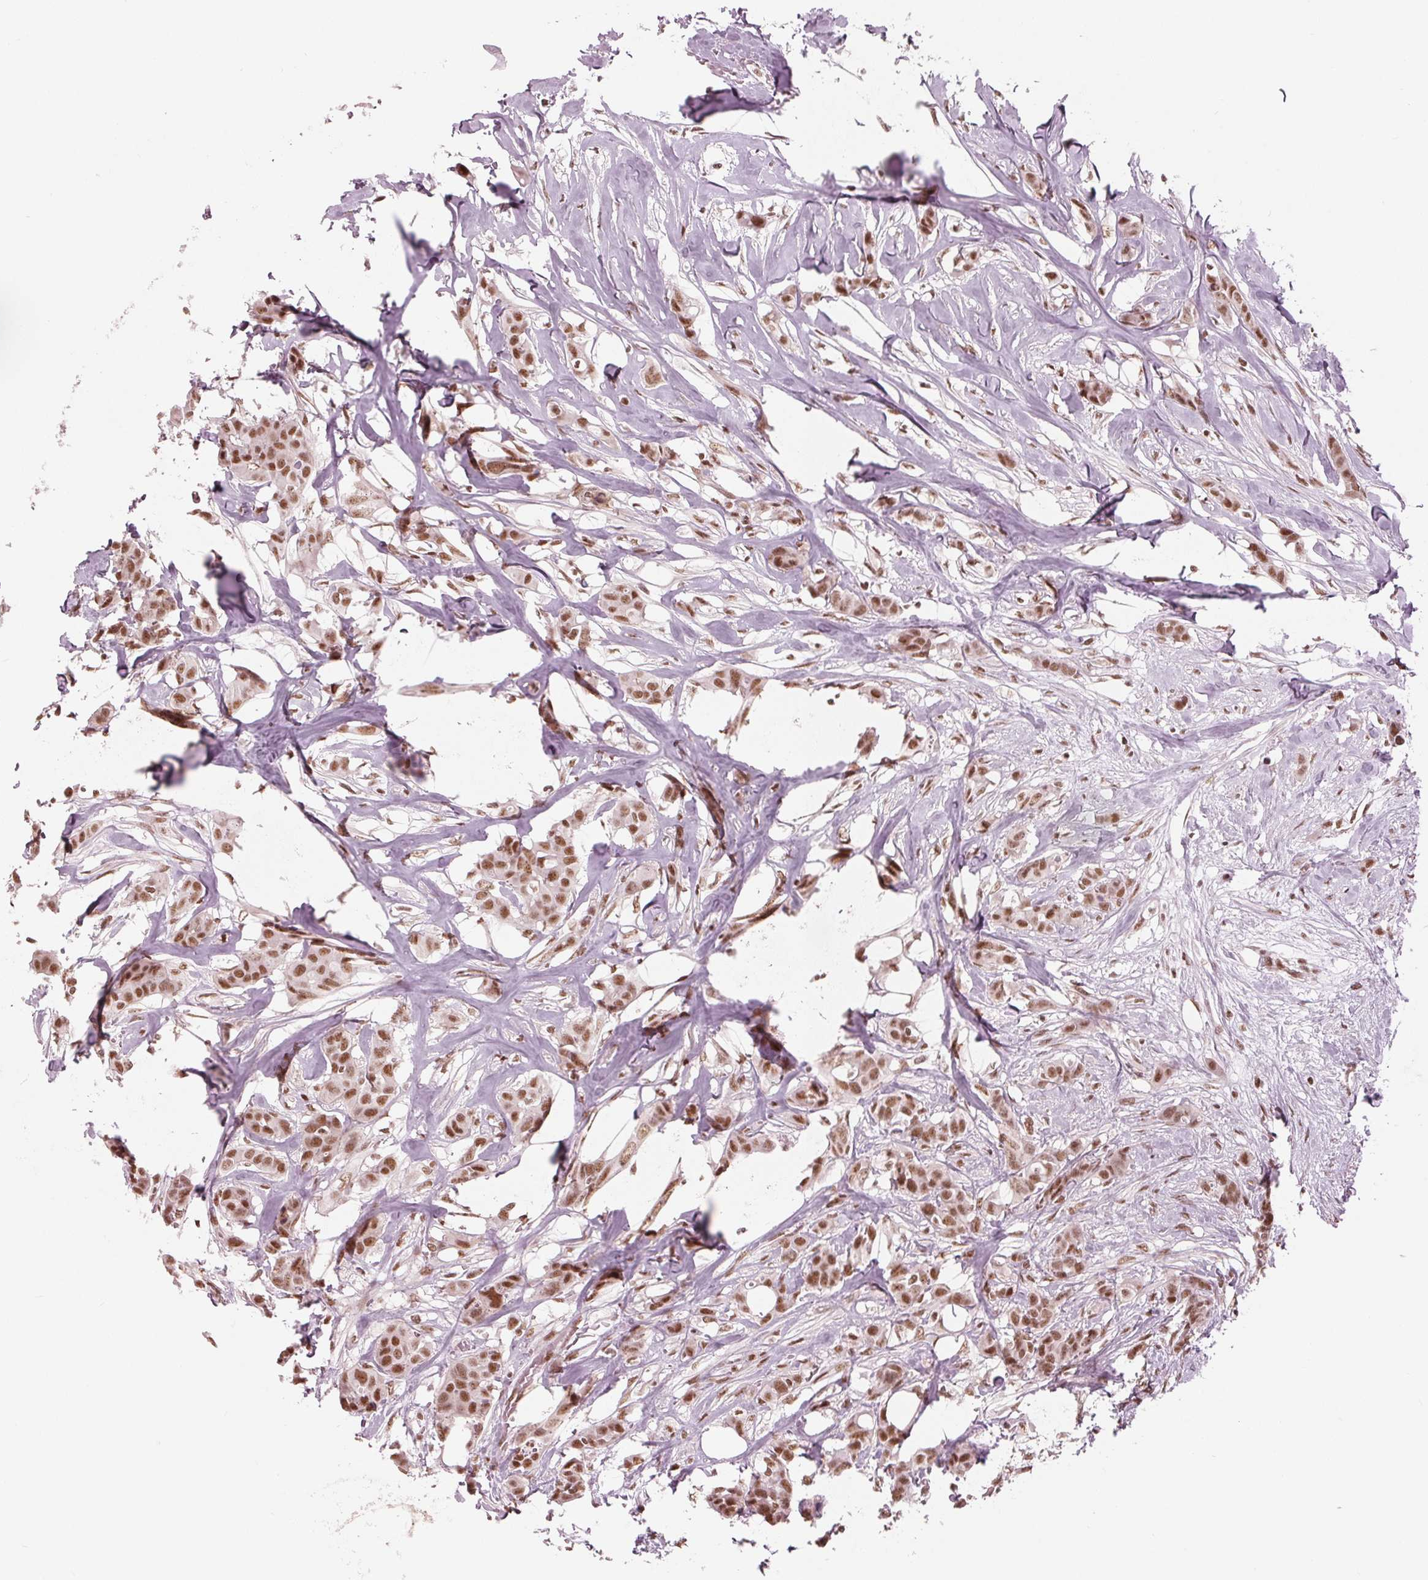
{"staining": {"intensity": "moderate", "quantity": ">75%", "location": "nuclear"}, "tissue": "breast cancer", "cell_type": "Tumor cells", "image_type": "cancer", "snomed": [{"axis": "morphology", "description": "Duct carcinoma"}, {"axis": "topography", "description": "Breast"}], "caption": "IHC micrograph of breast infiltrating ductal carcinoma stained for a protein (brown), which demonstrates medium levels of moderate nuclear expression in about >75% of tumor cells.", "gene": "LSM2", "patient": {"sex": "female", "age": 62}}